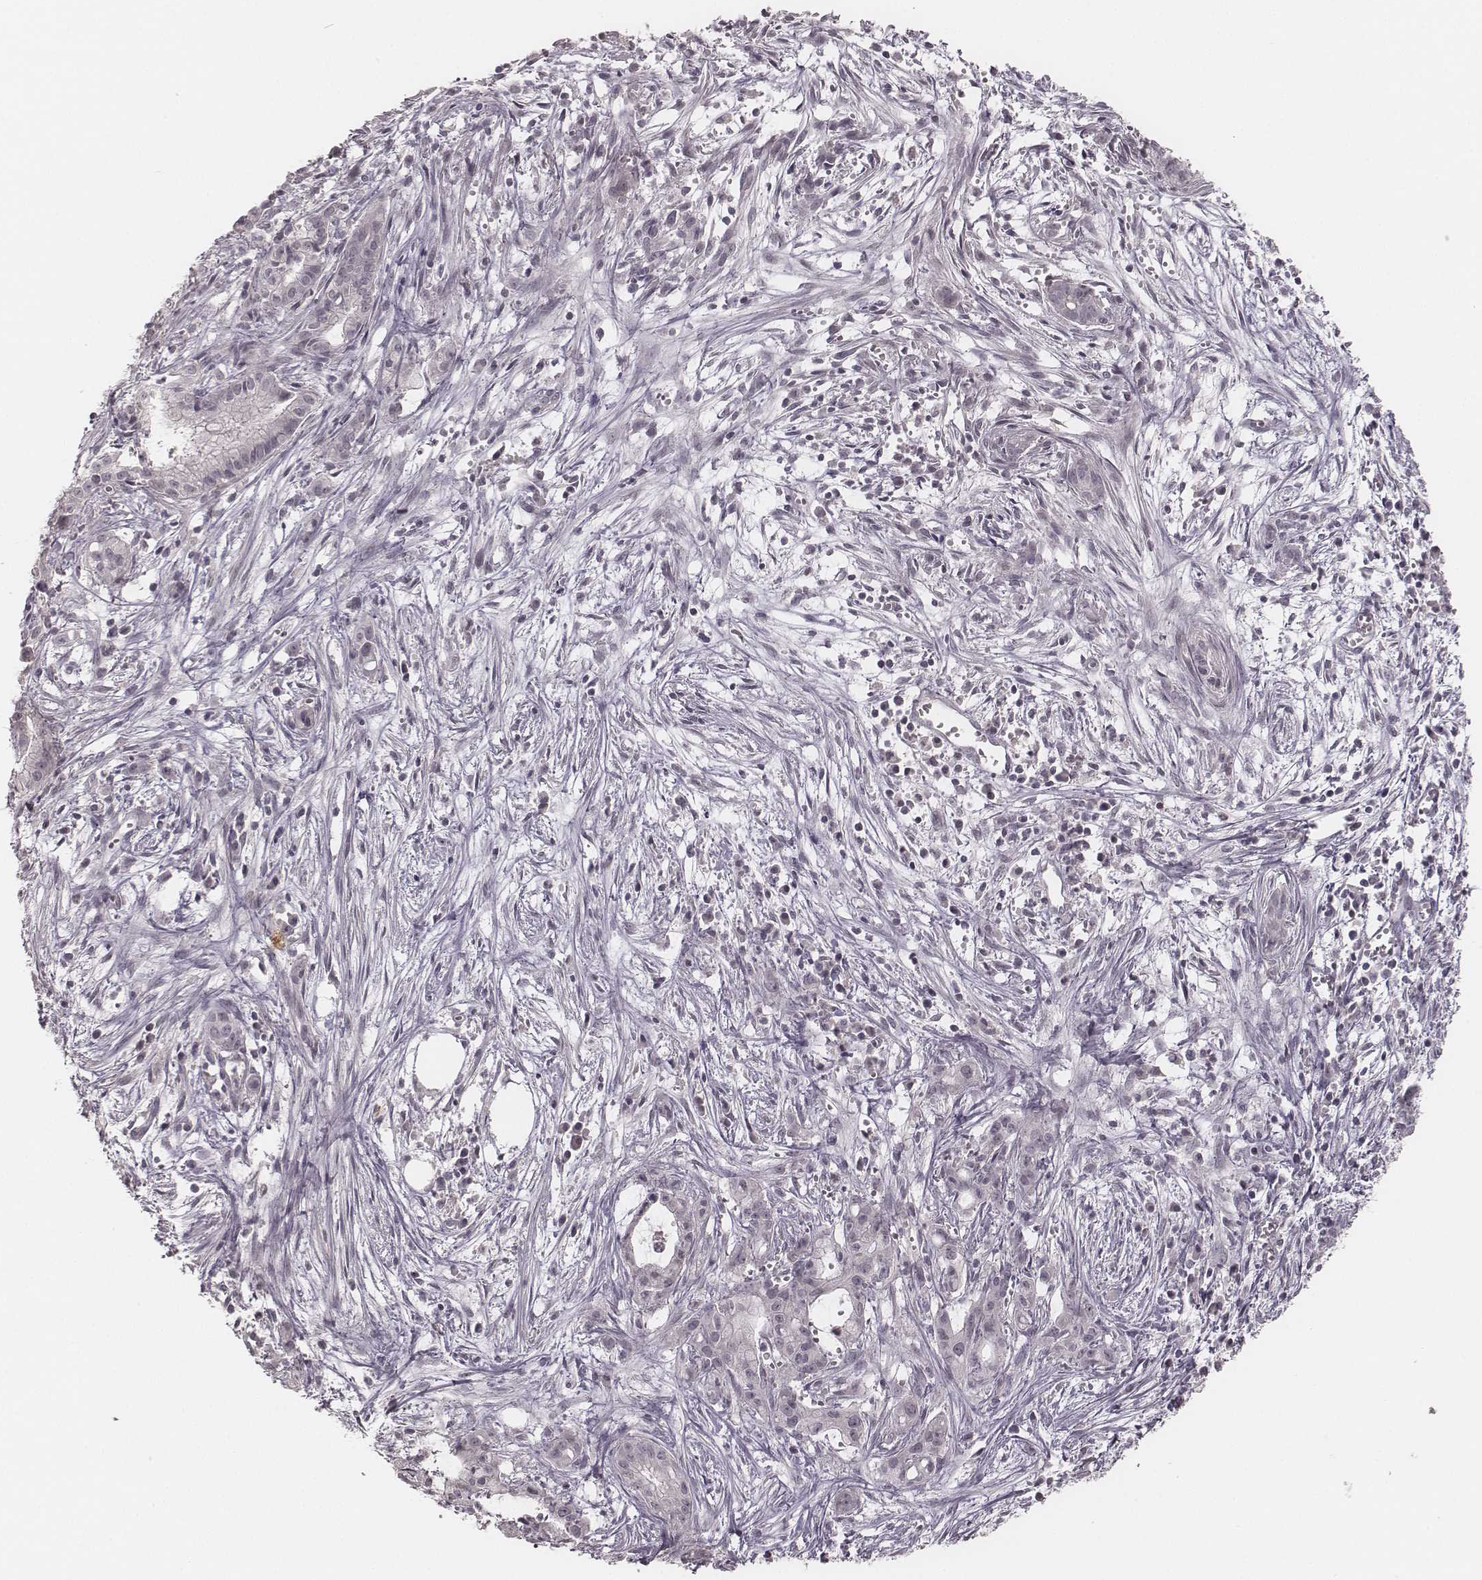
{"staining": {"intensity": "negative", "quantity": "none", "location": "none"}, "tissue": "pancreatic cancer", "cell_type": "Tumor cells", "image_type": "cancer", "snomed": [{"axis": "morphology", "description": "Adenocarcinoma, NOS"}, {"axis": "topography", "description": "Pancreas"}], "caption": "The immunohistochemistry (IHC) photomicrograph has no significant positivity in tumor cells of pancreatic adenocarcinoma tissue. (Stains: DAB (3,3'-diaminobenzidine) immunohistochemistry (IHC) with hematoxylin counter stain, Microscopy: brightfield microscopy at high magnification).", "gene": "ACACB", "patient": {"sex": "male", "age": 48}}